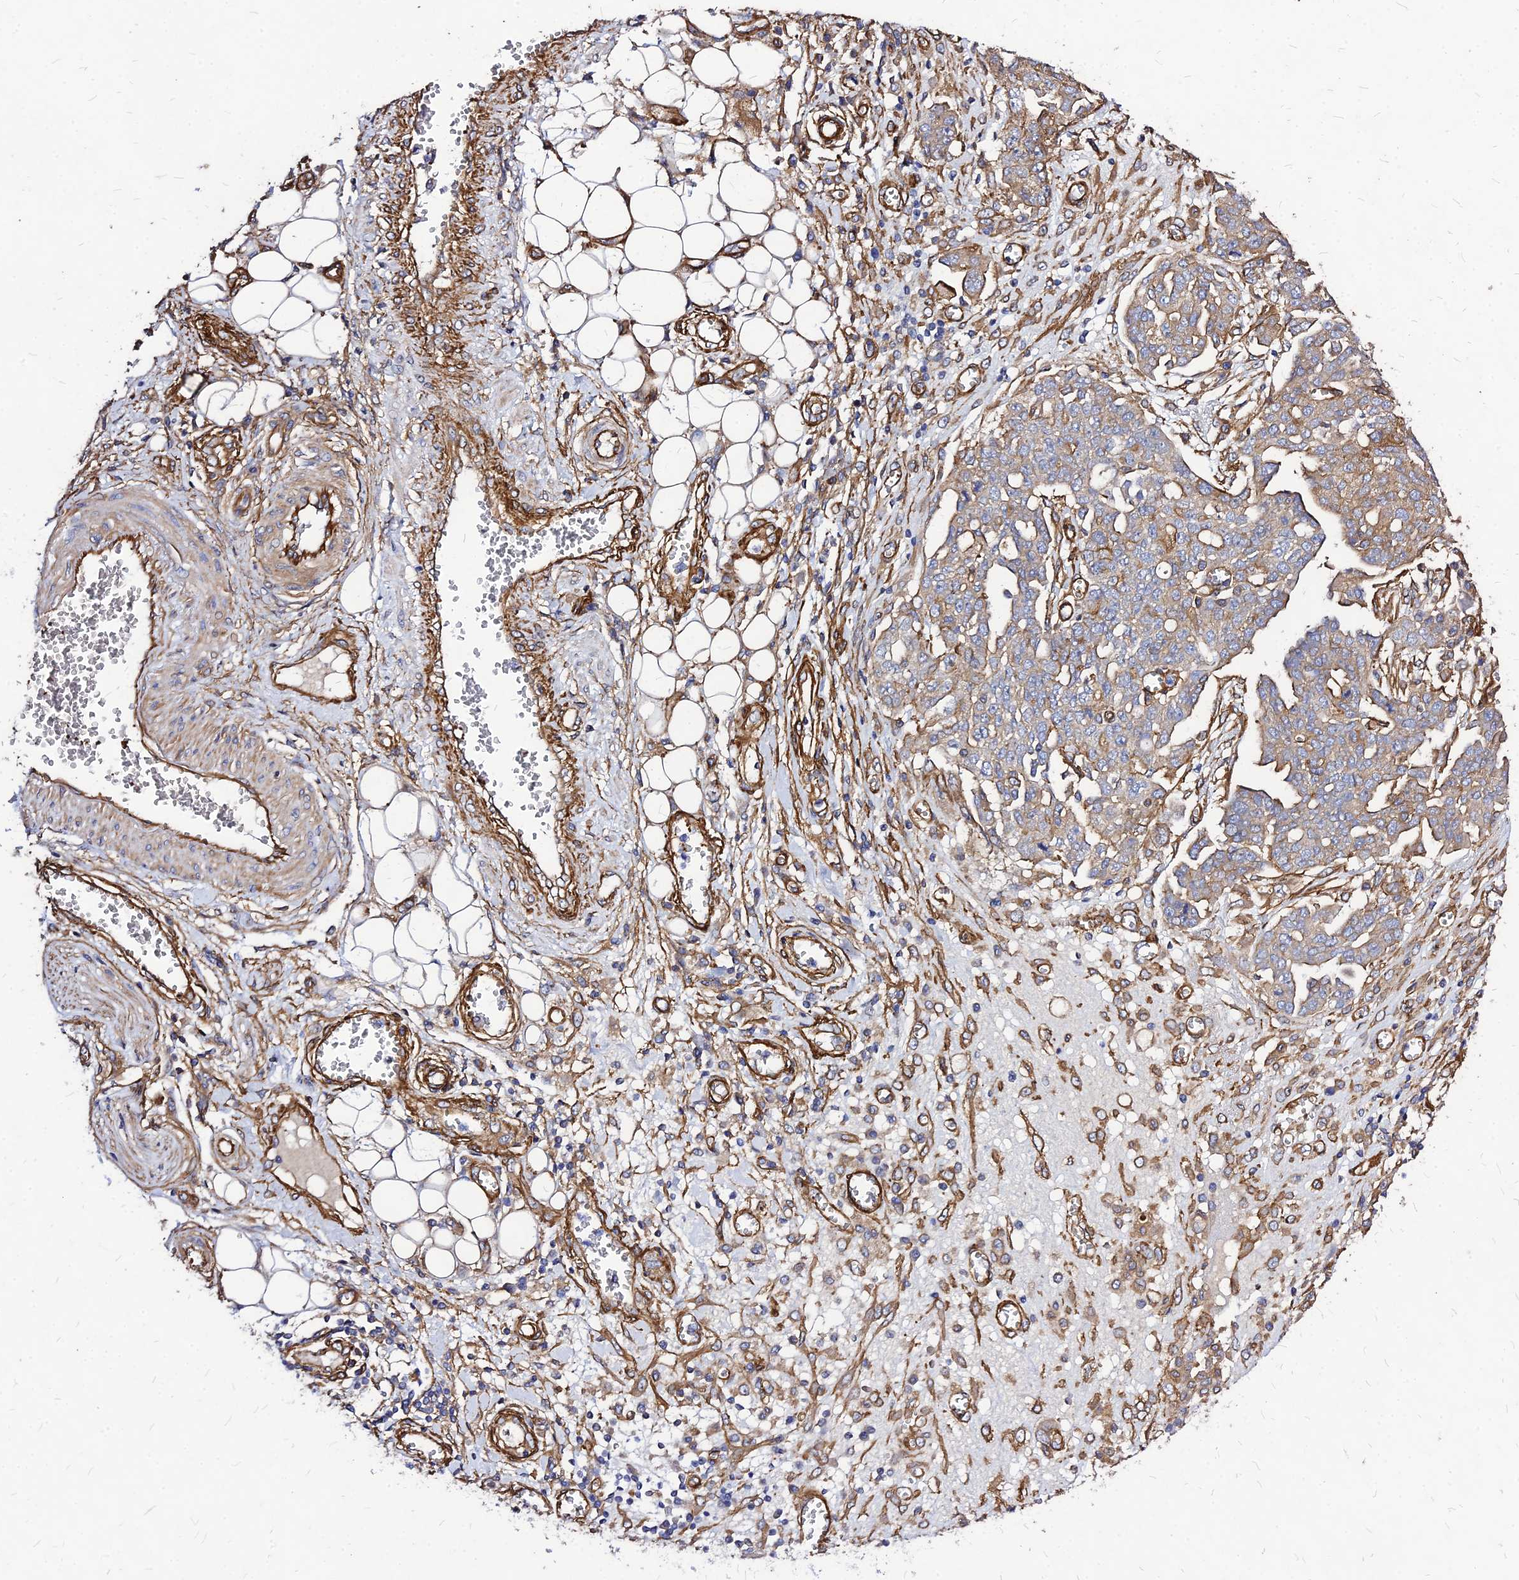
{"staining": {"intensity": "moderate", "quantity": ">75%", "location": "cytoplasmic/membranous"}, "tissue": "ovarian cancer", "cell_type": "Tumor cells", "image_type": "cancer", "snomed": [{"axis": "morphology", "description": "Cystadenocarcinoma, serous, NOS"}, {"axis": "topography", "description": "Soft tissue"}, {"axis": "topography", "description": "Ovary"}], "caption": "Moderate cytoplasmic/membranous positivity for a protein is seen in about >75% of tumor cells of ovarian cancer using IHC.", "gene": "EFCC1", "patient": {"sex": "female", "age": 57}}